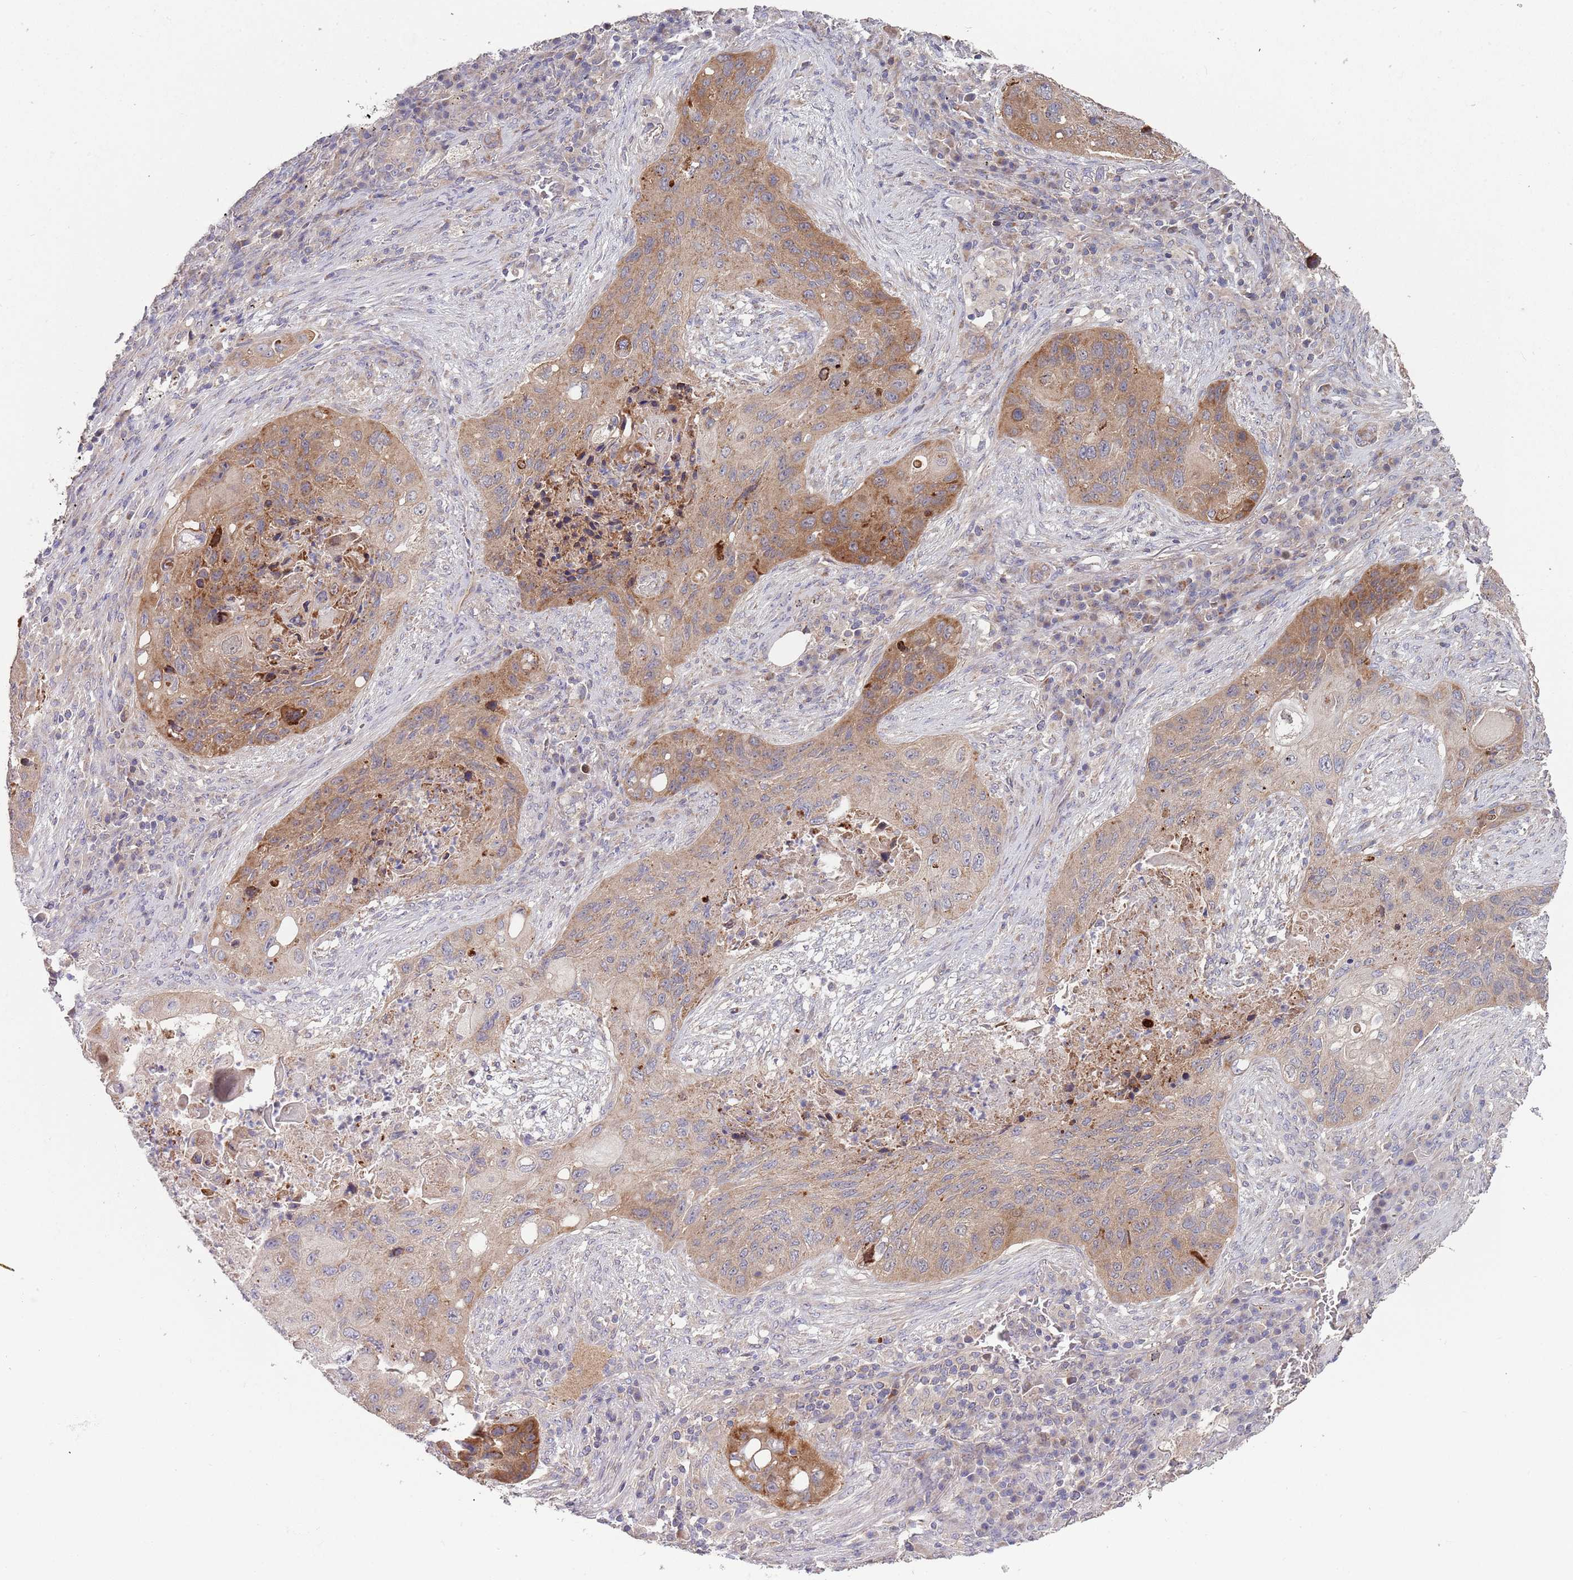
{"staining": {"intensity": "moderate", "quantity": "25%-75%", "location": "cytoplasmic/membranous"}, "tissue": "lung cancer", "cell_type": "Tumor cells", "image_type": "cancer", "snomed": [{"axis": "morphology", "description": "Squamous cell carcinoma, NOS"}, {"axis": "topography", "description": "Lung"}], "caption": "Moderate cytoplasmic/membranous protein positivity is seen in approximately 25%-75% of tumor cells in lung cancer (squamous cell carcinoma).", "gene": "ABCC10", "patient": {"sex": "female", "age": 63}}